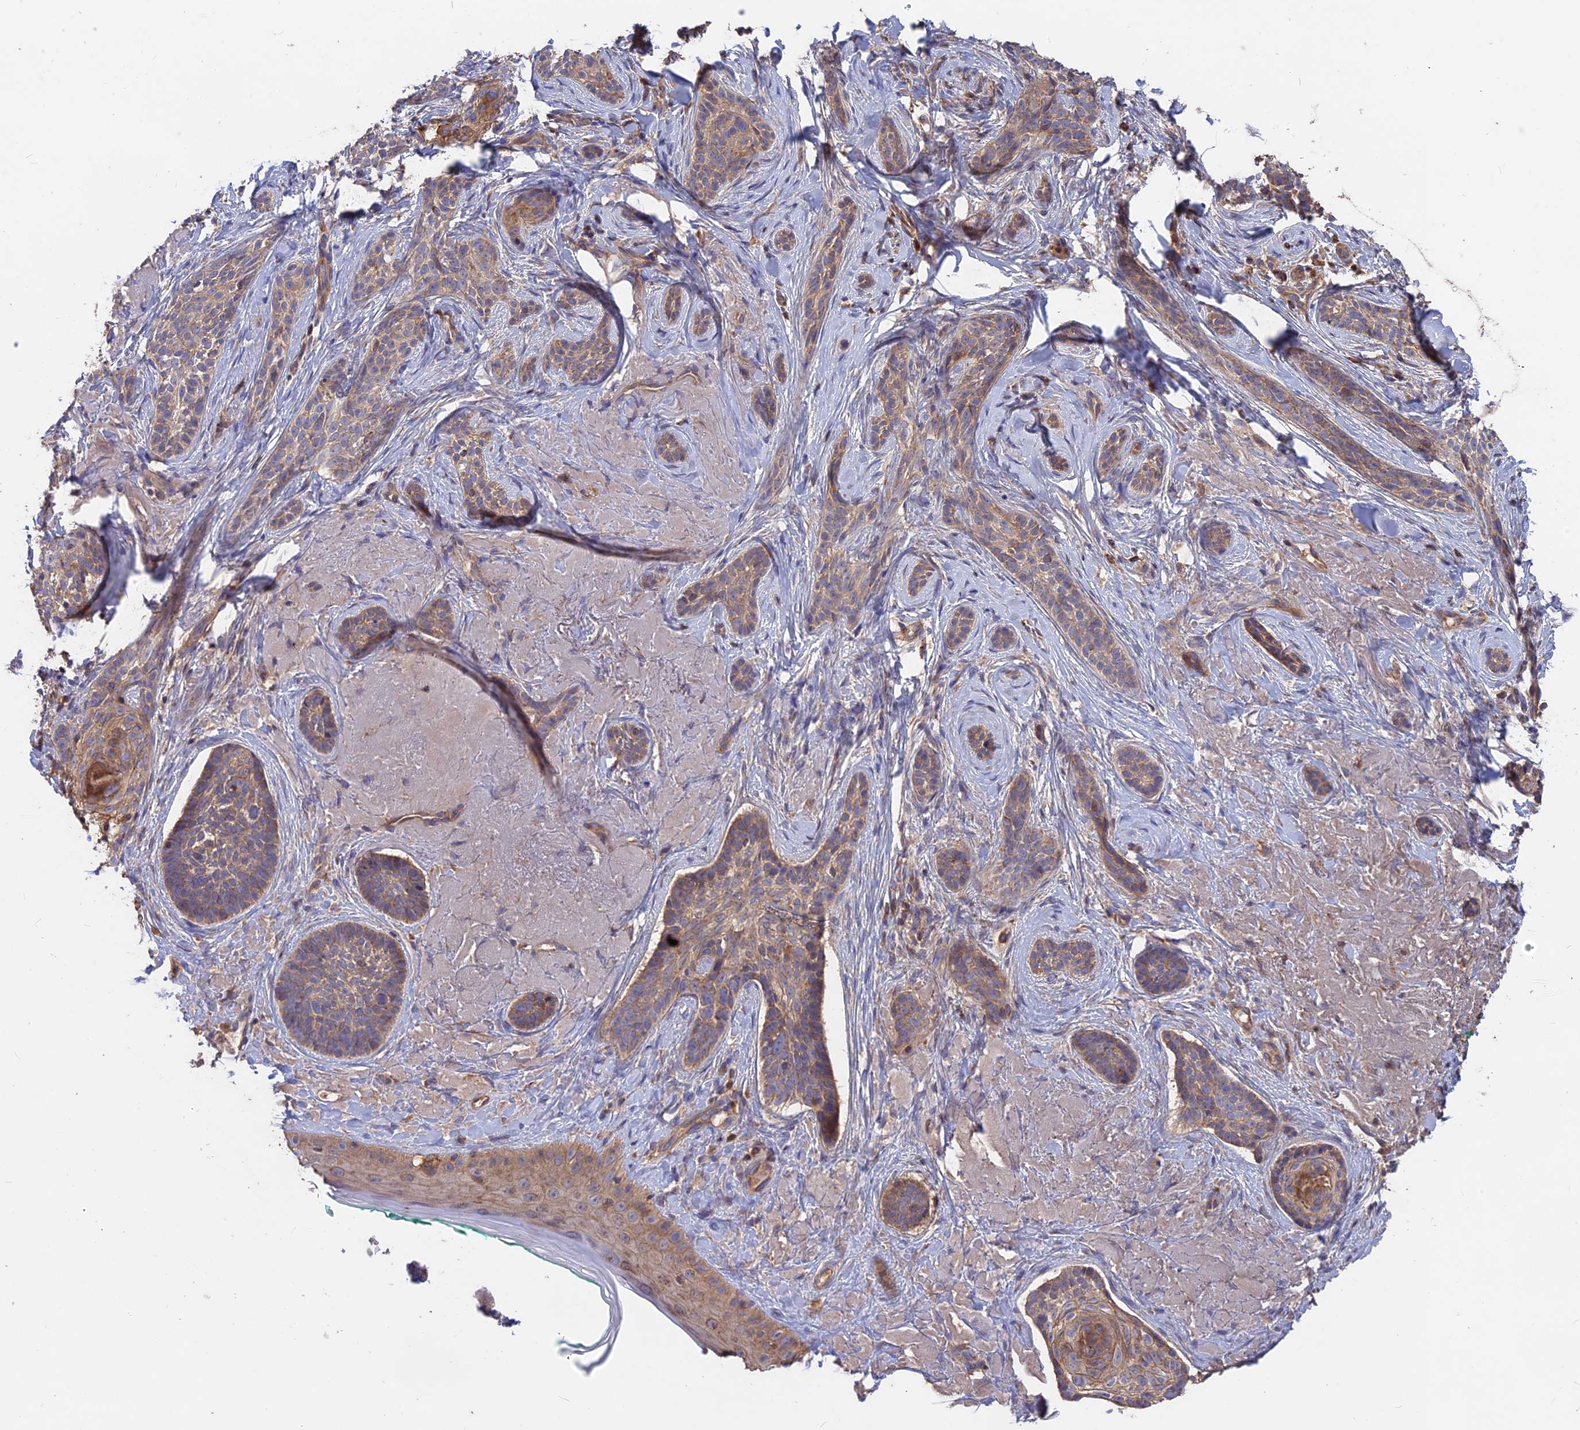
{"staining": {"intensity": "moderate", "quantity": "25%-75%", "location": "cytoplasmic/membranous"}, "tissue": "skin cancer", "cell_type": "Tumor cells", "image_type": "cancer", "snomed": [{"axis": "morphology", "description": "Basal cell carcinoma"}, {"axis": "topography", "description": "Skin"}], "caption": "Brown immunohistochemical staining in human skin cancer displays moderate cytoplasmic/membranous expression in about 25%-75% of tumor cells.", "gene": "NUDT8", "patient": {"sex": "male", "age": 71}}